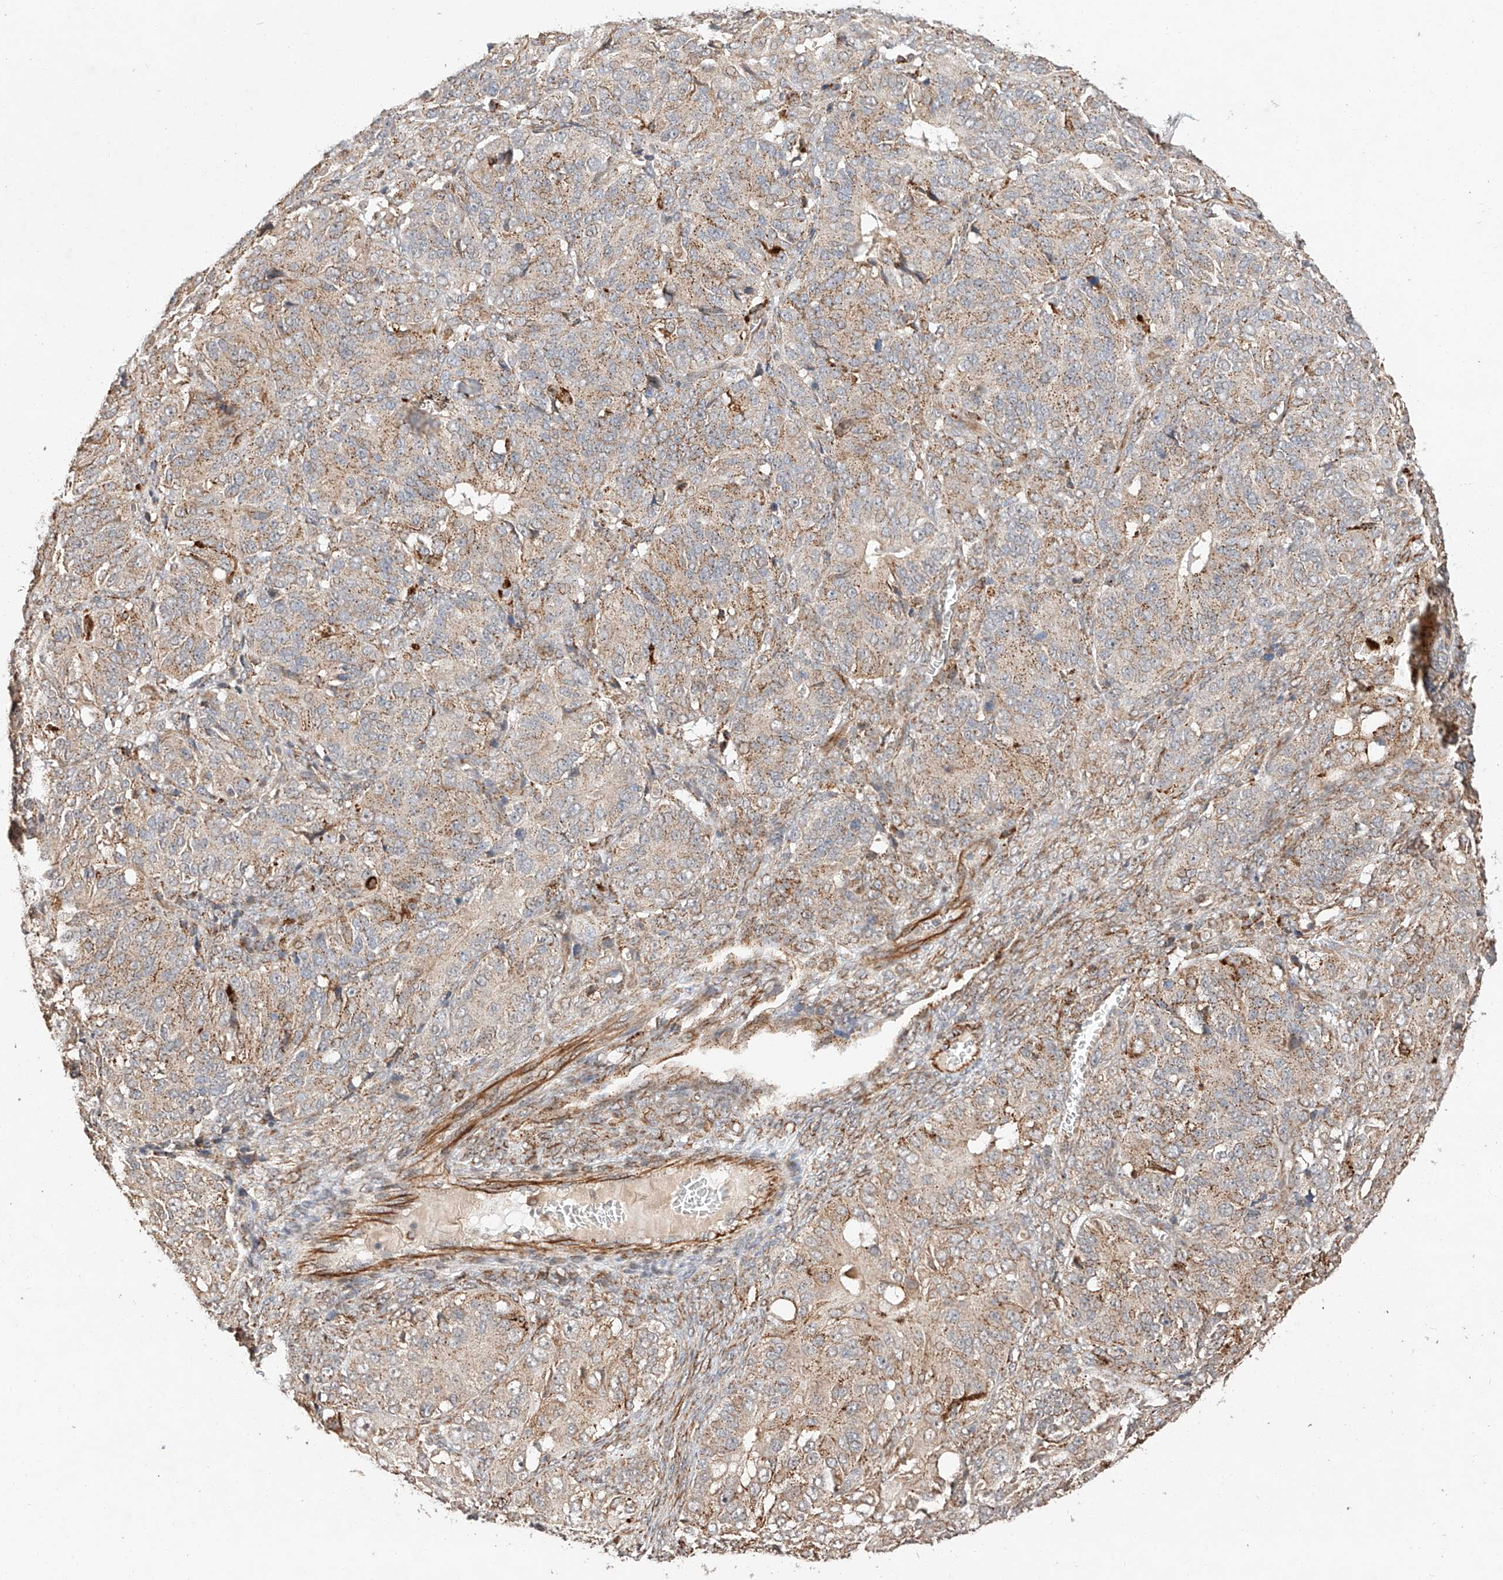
{"staining": {"intensity": "weak", "quantity": ">75%", "location": "cytoplasmic/membranous"}, "tissue": "ovarian cancer", "cell_type": "Tumor cells", "image_type": "cancer", "snomed": [{"axis": "morphology", "description": "Carcinoma, endometroid"}, {"axis": "topography", "description": "Ovary"}], "caption": "Immunohistochemical staining of endometroid carcinoma (ovarian) demonstrates low levels of weak cytoplasmic/membranous protein expression in about >75% of tumor cells.", "gene": "SUSD6", "patient": {"sex": "female", "age": 51}}